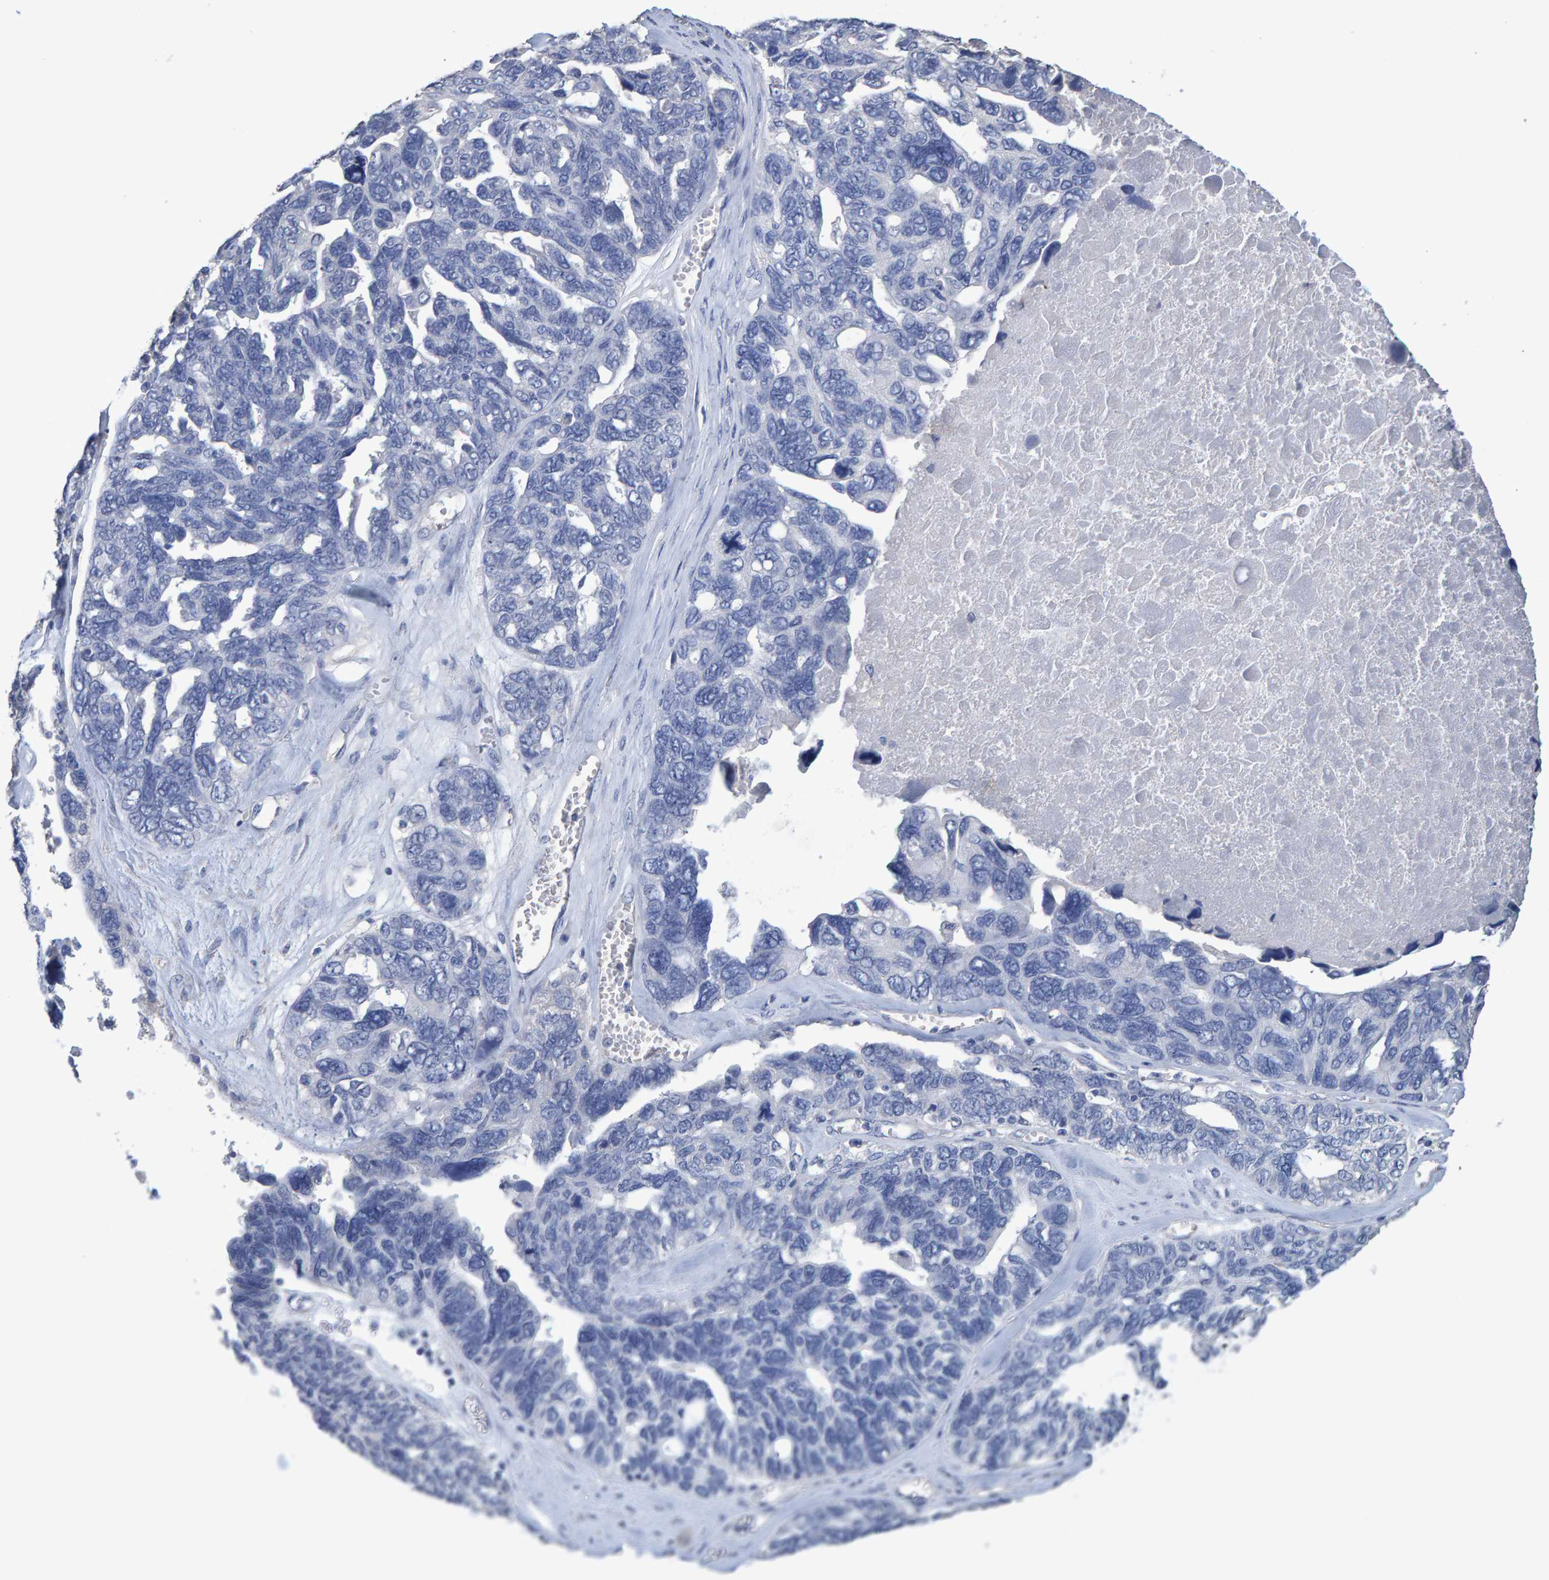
{"staining": {"intensity": "negative", "quantity": "none", "location": "none"}, "tissue": "ovarian cancer", "cell_type": "Tumor cells", "image_type": "cancer", "snomed": [{"axis": "morphology", "description": "Cystadenocarcinoma, serous, NOS"}, {"axis": "topography", "description": "Ovary"}], "caption": "The micrograph displays no significant positivity in tumor cells of ovarian serous cystadenocarcinoma. (Brightfield microscopy of DAB (3,3'-diaminobenzidine) immunohistochemistry at high magnification).", "gene": "HEMGN", "patient": {"sex": "female", "age": 79}}